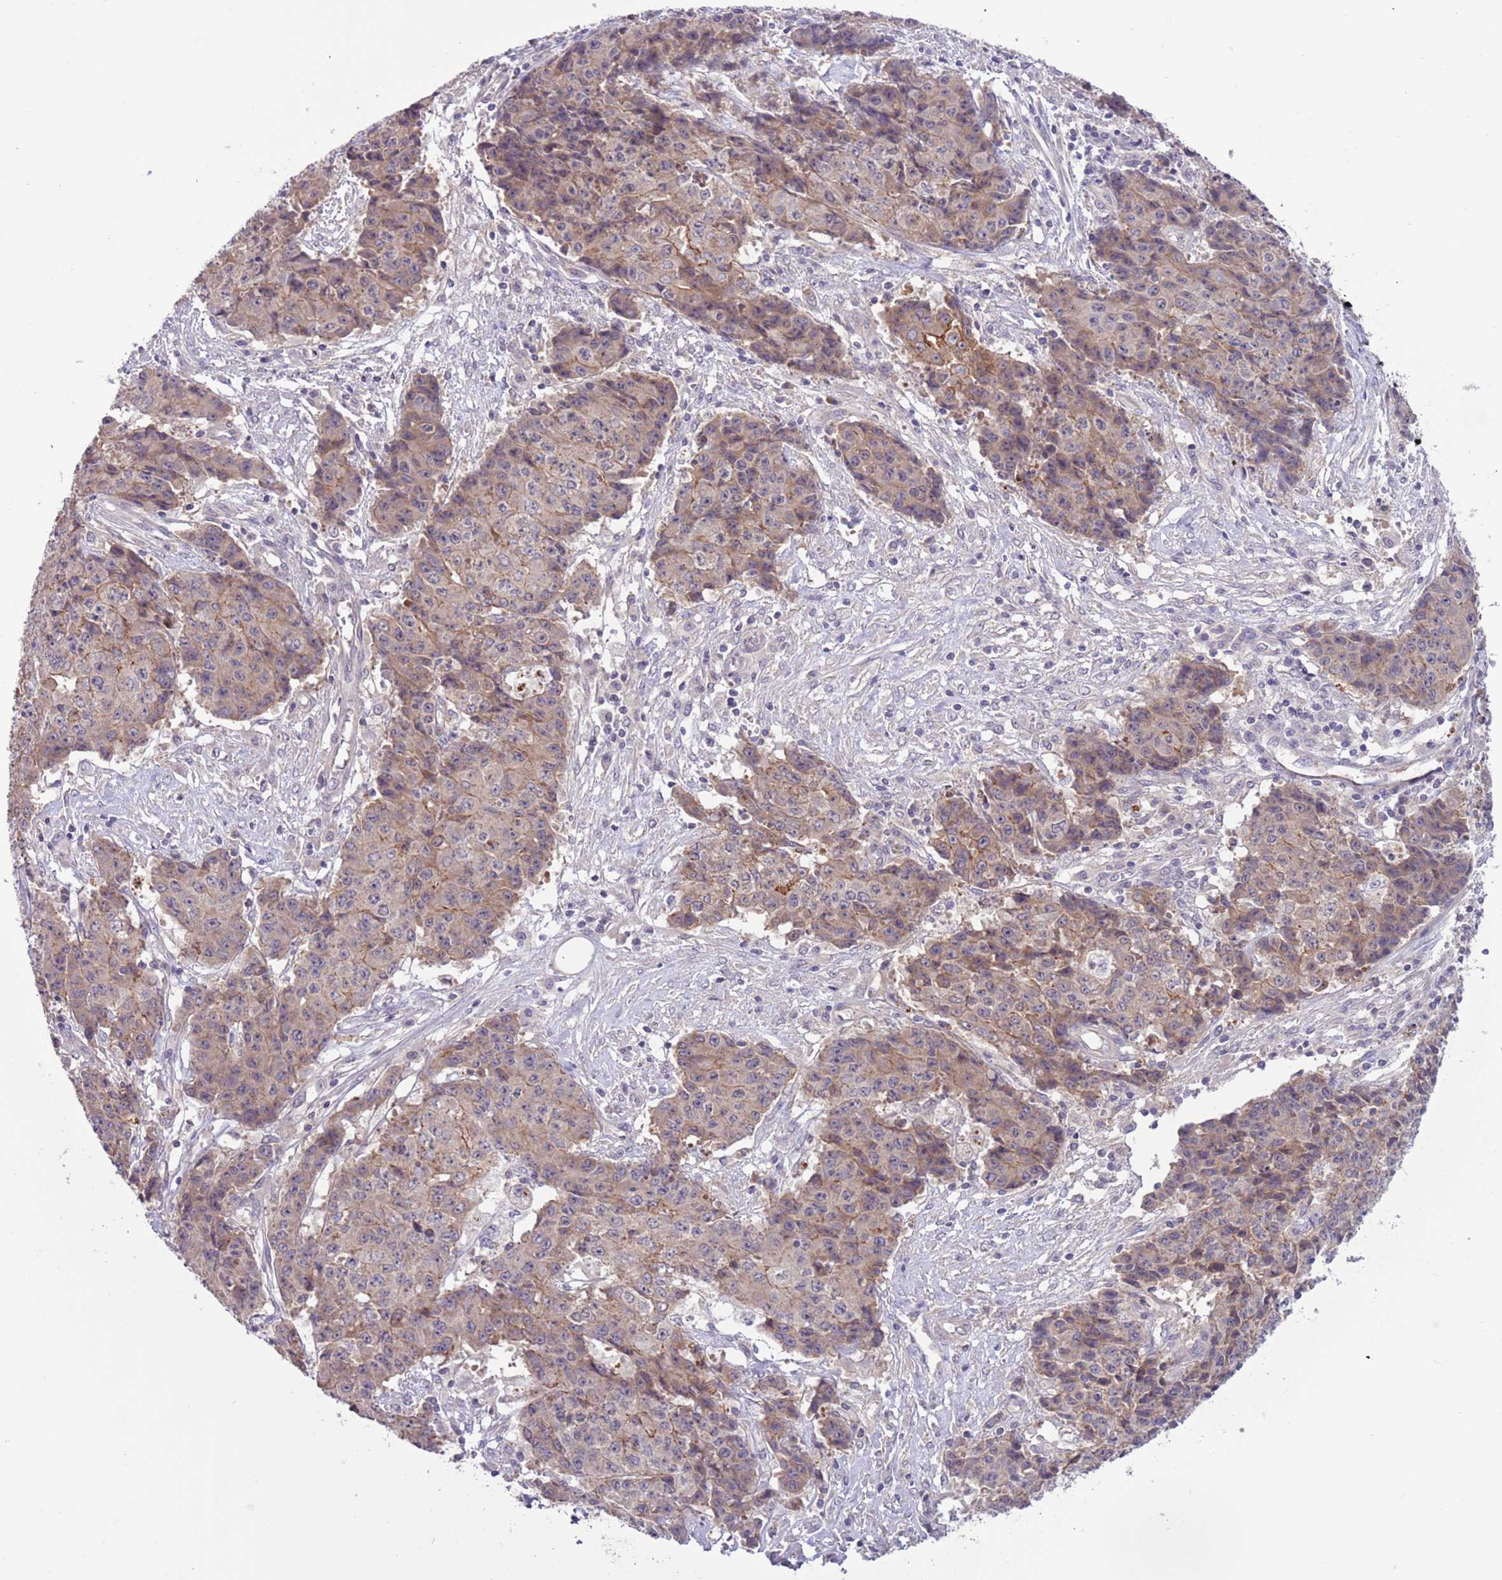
{"staining": {"intensity": "weak", "quantity": ">75%", "location": "cytoplasmic/membranous"}, "tissue": "ovarian cancer", "cell_type": "Tumor cells", "image_type": "cancer", "snomed": [{"axis": "morphology", "description": "Carcinoma, endometroid"}, {"axis": "topography", "description": "Ovary"}], "caption": "Immunohistochemistry (DAB) staining of human ovarian cancer exhibits weak cytoplasmic/membranous protein staining in approximately >75% of tumor cells.", "gene": "SHROOM3", "patient": {"sex": "female", "age": 42}}